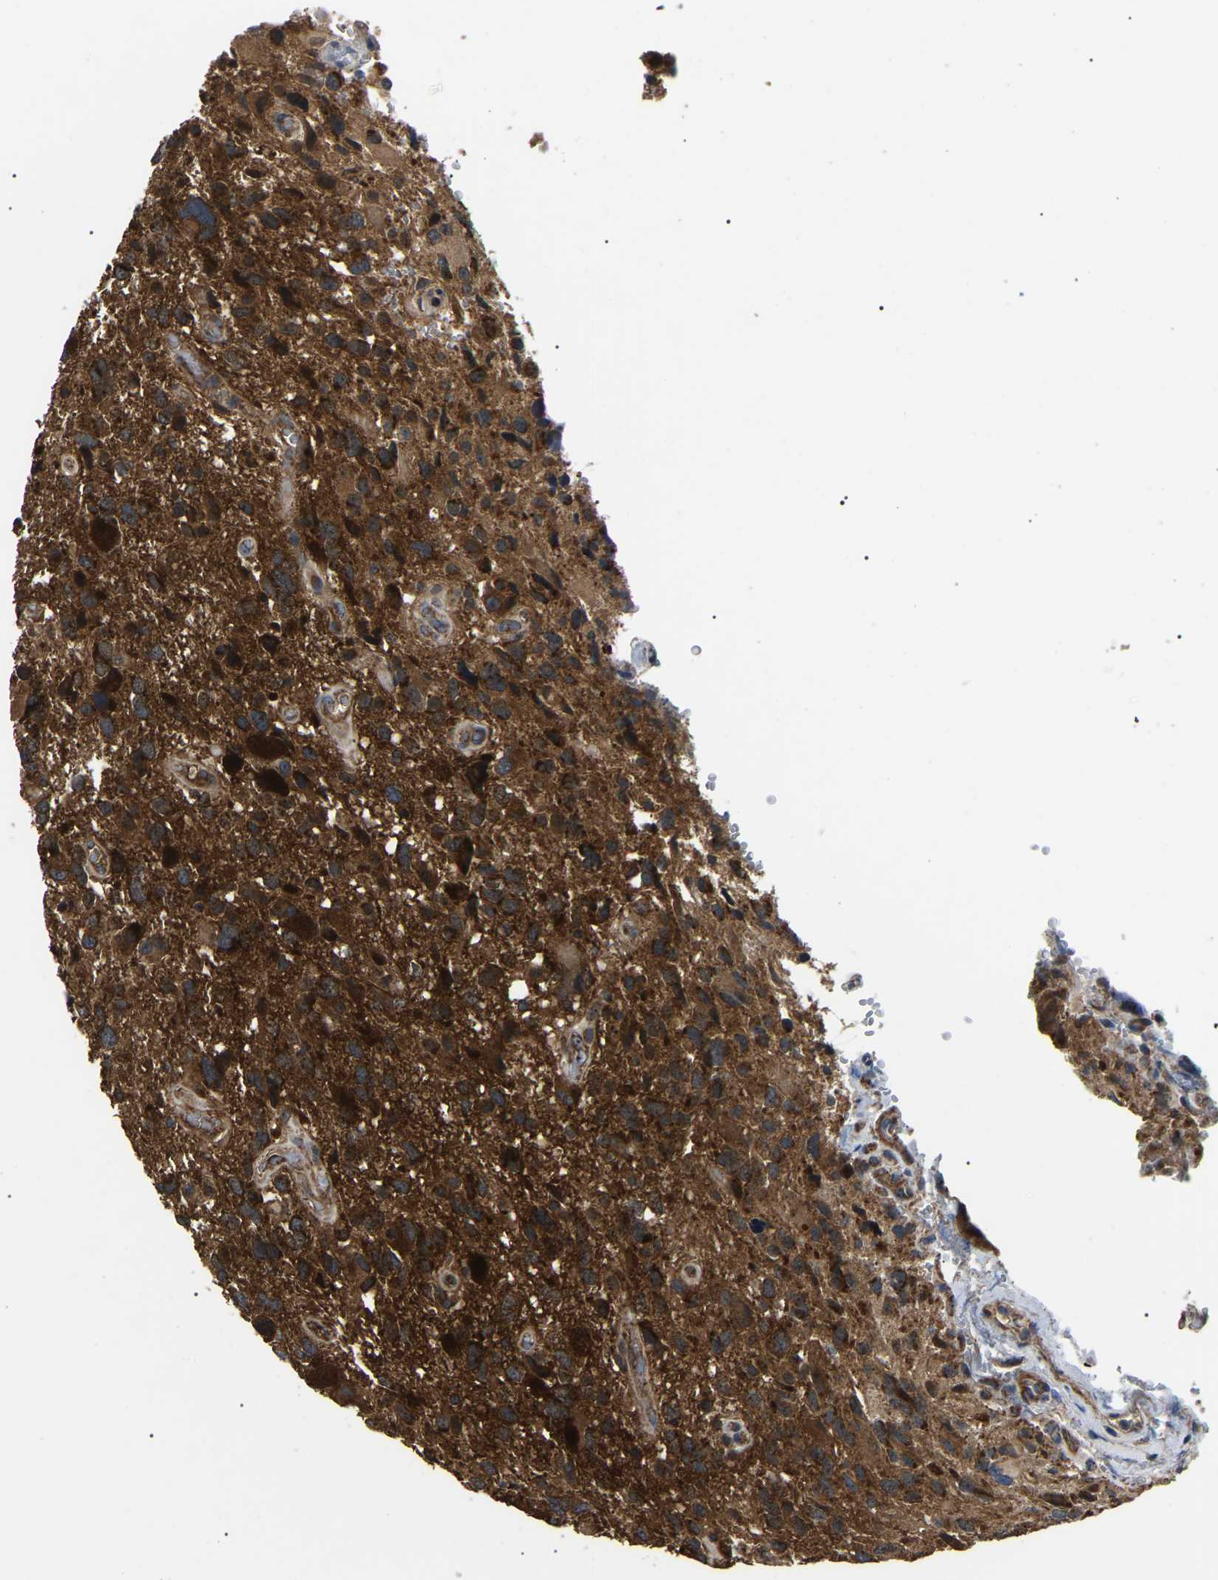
{"staining": {"intensity": "strong", "quantity": ">75%", "location": "cytoplasmic/membranous"}, "tissue": "glioma", "cell_type": "Tumor cells", "image_type": "cancer", "snomed": [{"axis": "morphology", "description": "Glioma, malignant, High grade"}, {"axis": "topography", "description": "Brain"}], "caption": "Immunohistochemistry (IHC) histopathology image of neoplastic tissue: glioma stained using IHC reveals high levels of strong protein expression localized specifically in the cytoplasmic/membranous of tumor cells, appearing as a cytoplasmic/membranous brown color.", "gene": "PPM1E", "patient": {"sex": "male", "age": 33}}